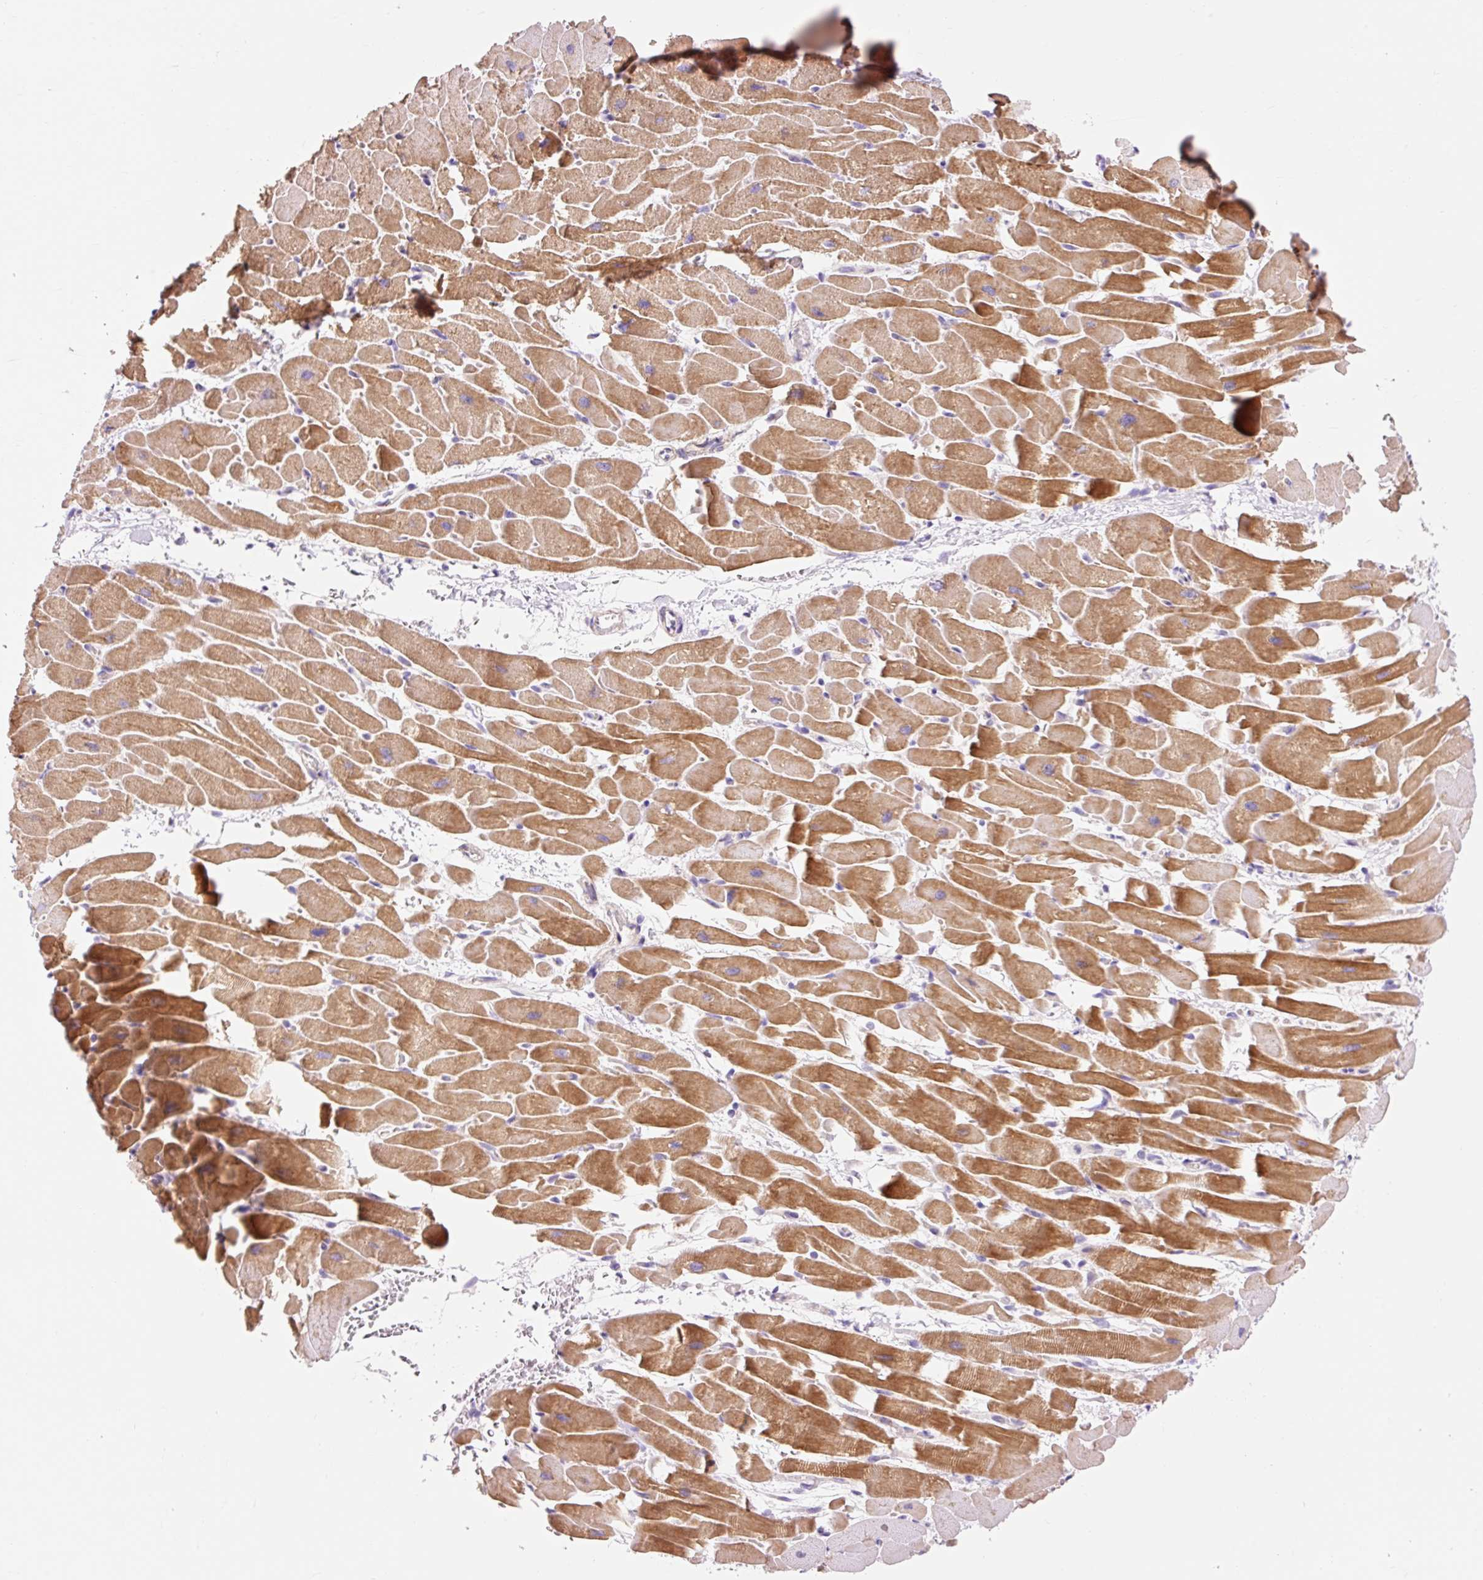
{"staining": {"intensity": "strong", "quantity": ">75%", "location": "cytoplasmic/membranous"}, "tissue": "heart muscle", "cell_type": "Cardiomyocytes", "image_type": "normal", "snomed": [{"axis": "morphology", "description": "Normal tissue, NOS"}, {"axis": "topography", "description": "Heart"}], "caption": "Strong cytoplasmic/membranous positivity is appreciated in about >75% of cardiomyocytes in normal heart muscle.", "gene": "IMMT", "patient": {"sex": "male", "age": 37}}